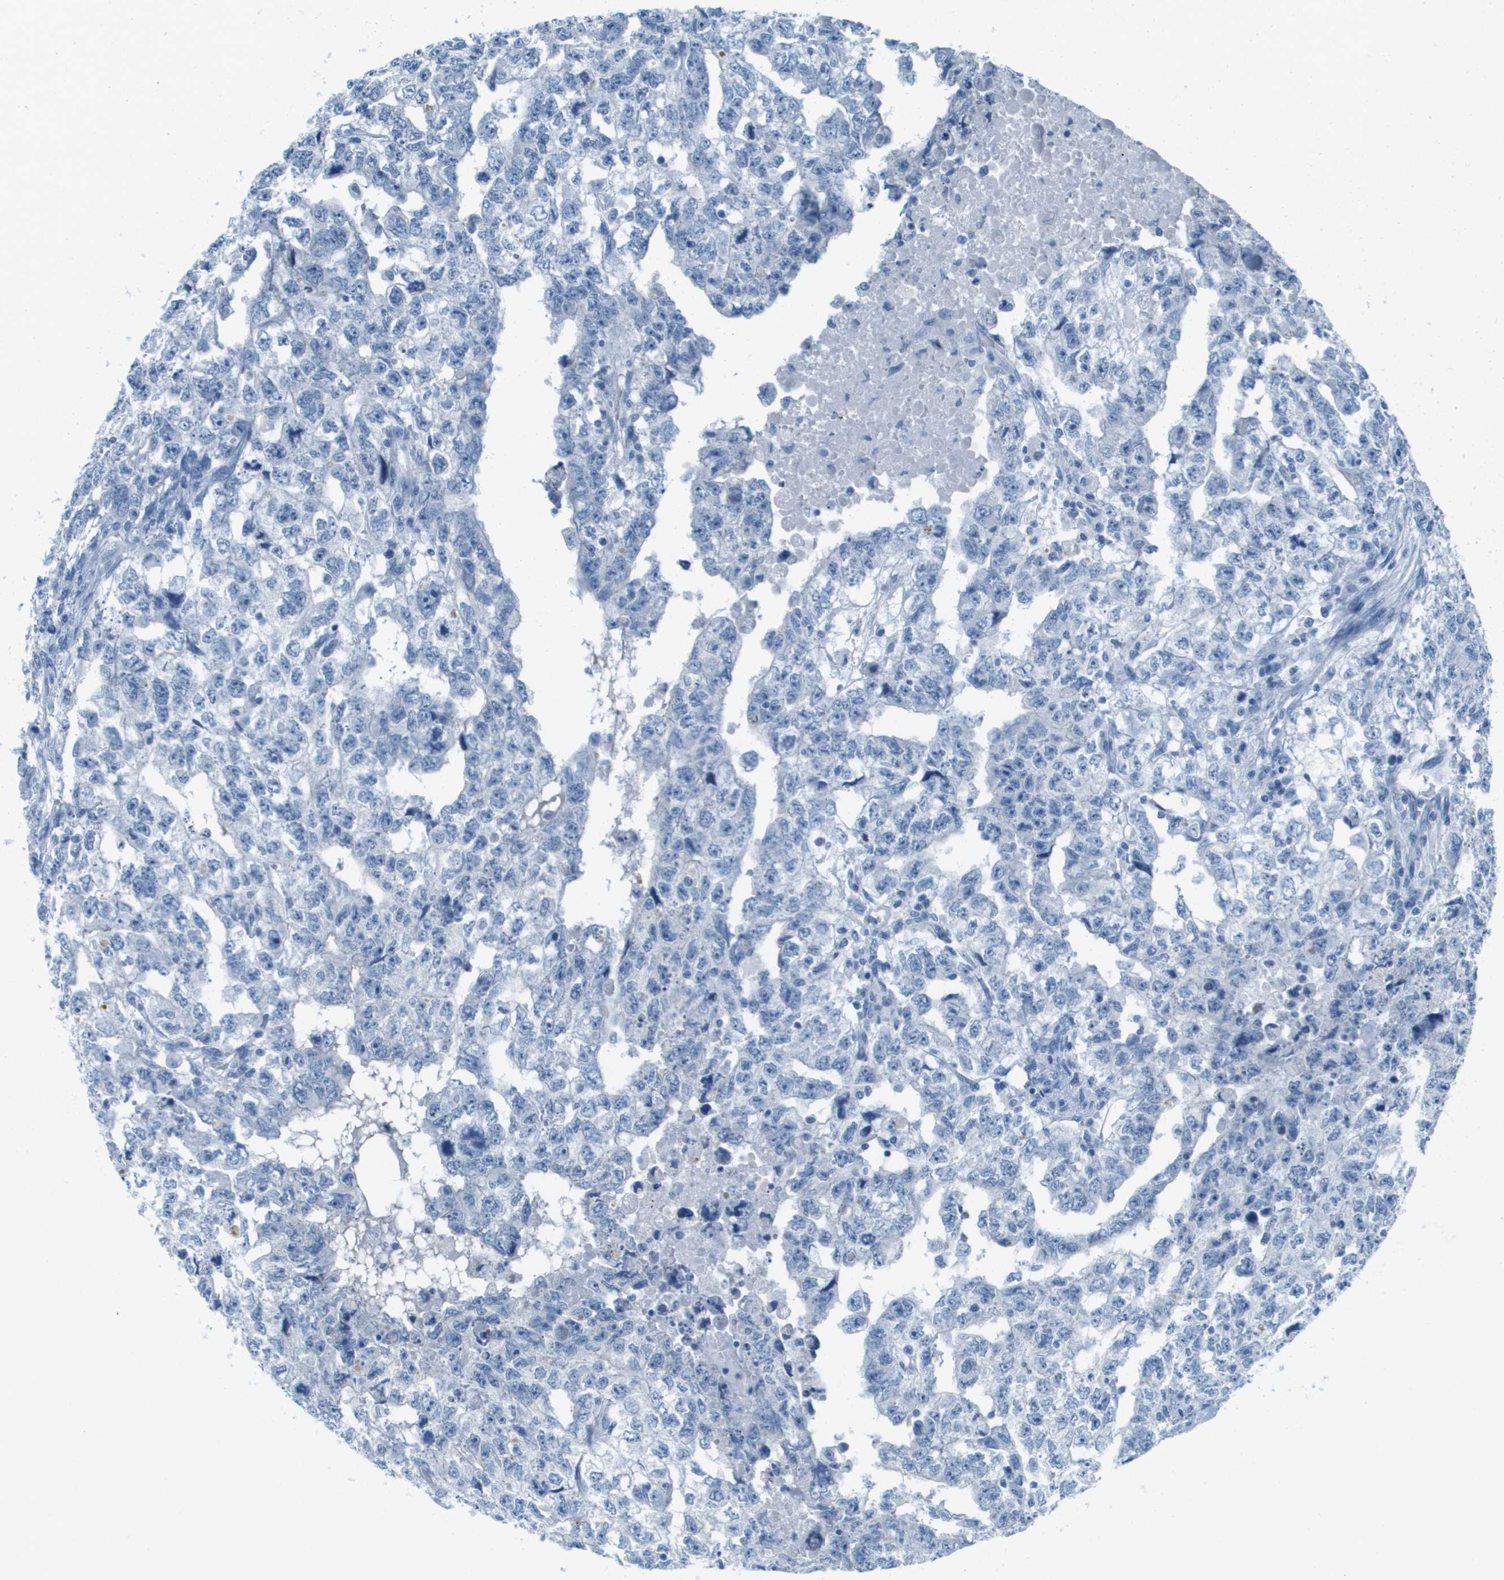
{"staining": {"intensity": "negative", "quantity": "none", "location": "none"}, "tissue": "testis cancer", "cell_type": "Tumor cells", "image_type": "cancer", "snomed": [{"axis": "morphology", "description": "Carcinoma, Embryonal, NOS"}, {"axis": "topography", "description": "Testis"}], "caption": "Human testis cancer (embryonal carcinoma) stained for a protein using immunohistochemistry shows no expression in tumor cells.", "gene": "CDHR2", "patient": {"sex": "male", "age": 36}}